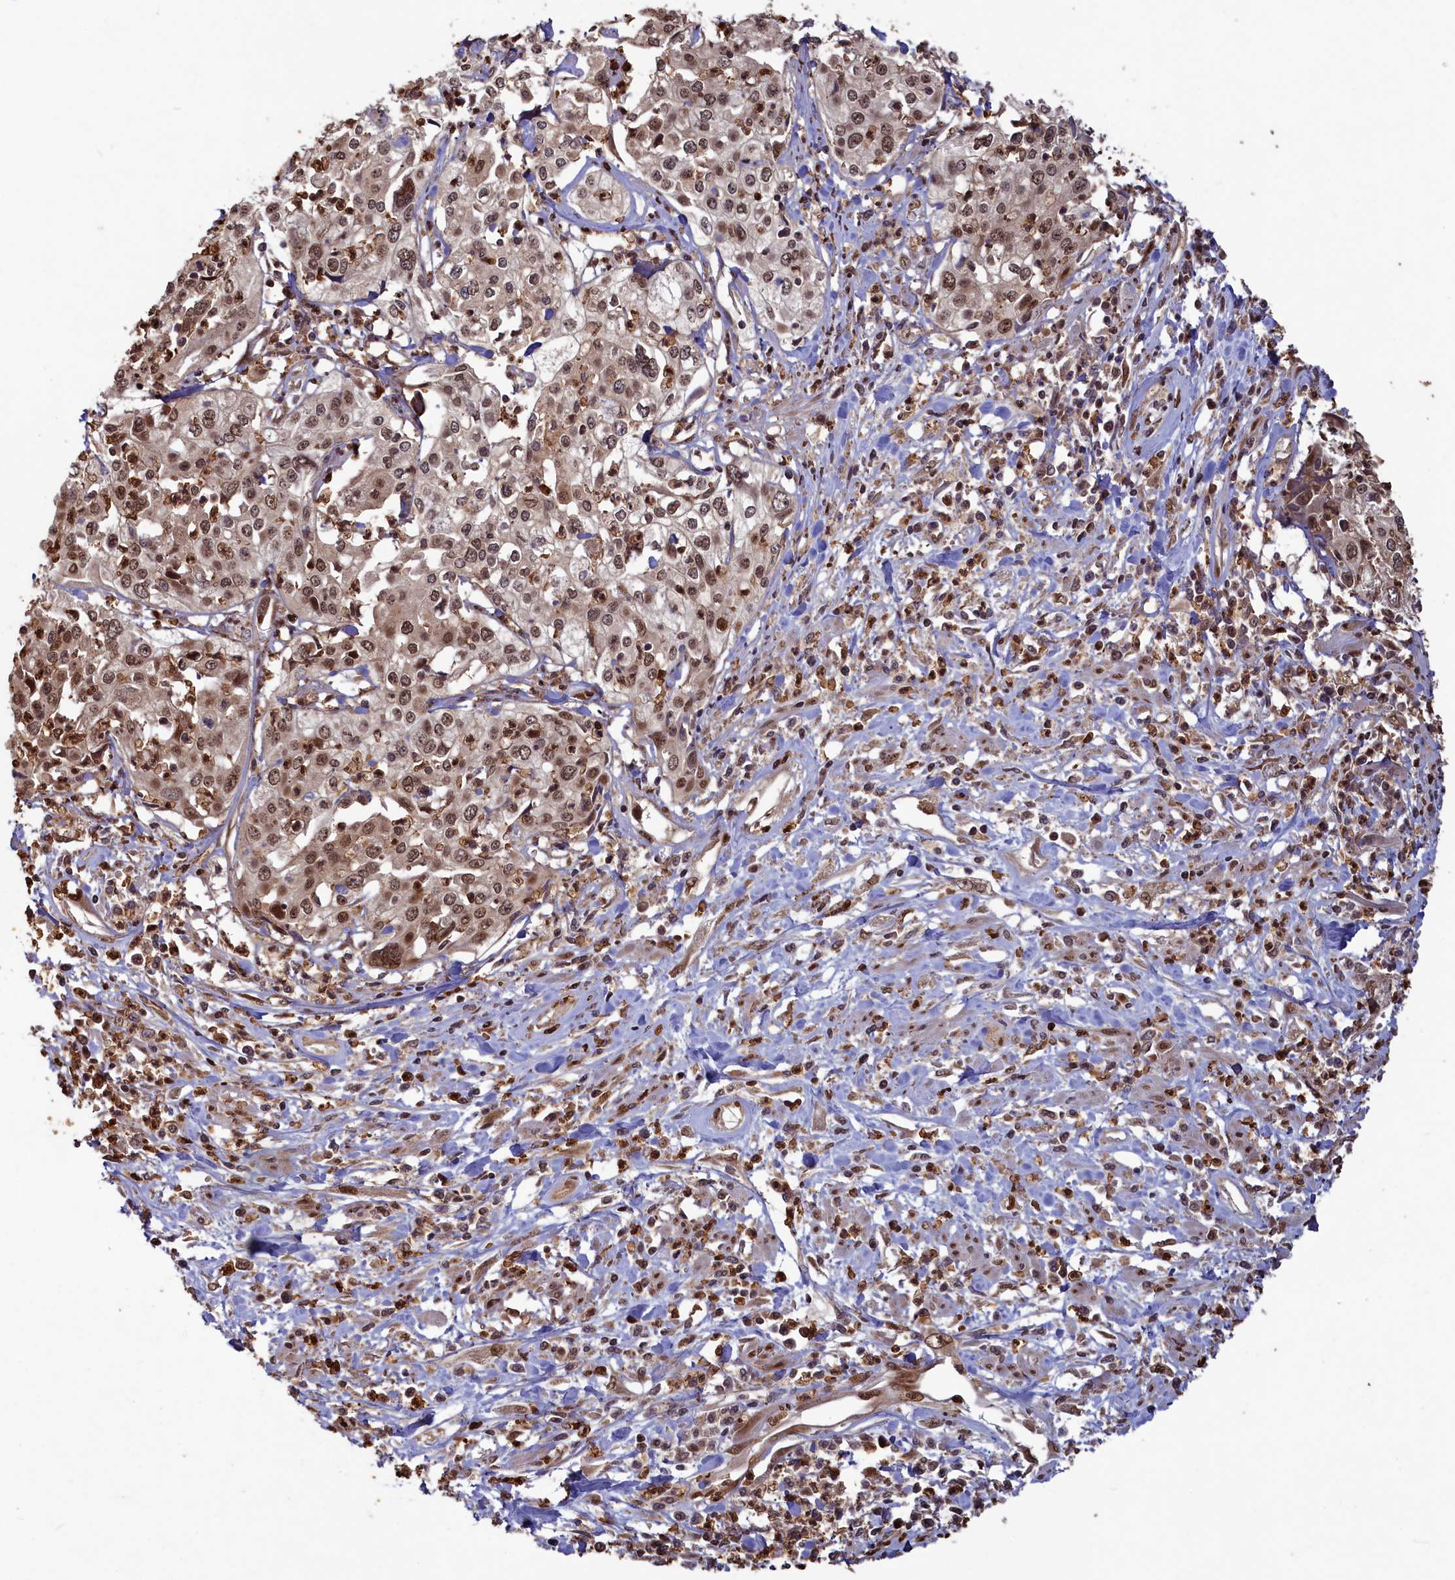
{"staining": {"intensity": "moderate", "quantity": ">75%", "location": "nuclear"}, "tissue": "cervical cancer", "cell_type": "Tumor cells", "image_type": "cancer", "snomed": [{"axis": "morphology", "description": "Squamous cell carcinoma, NOS"}, {"axis": "topography", "description": "Cervix"}], "caption": "Brown immunohistochemical staining in human cervical cancer demonstrates moderate nuclear positivity in about >75% of tumor cells.", "gene": "NAE1", "patient": {"sex": "female", "age": 31}}